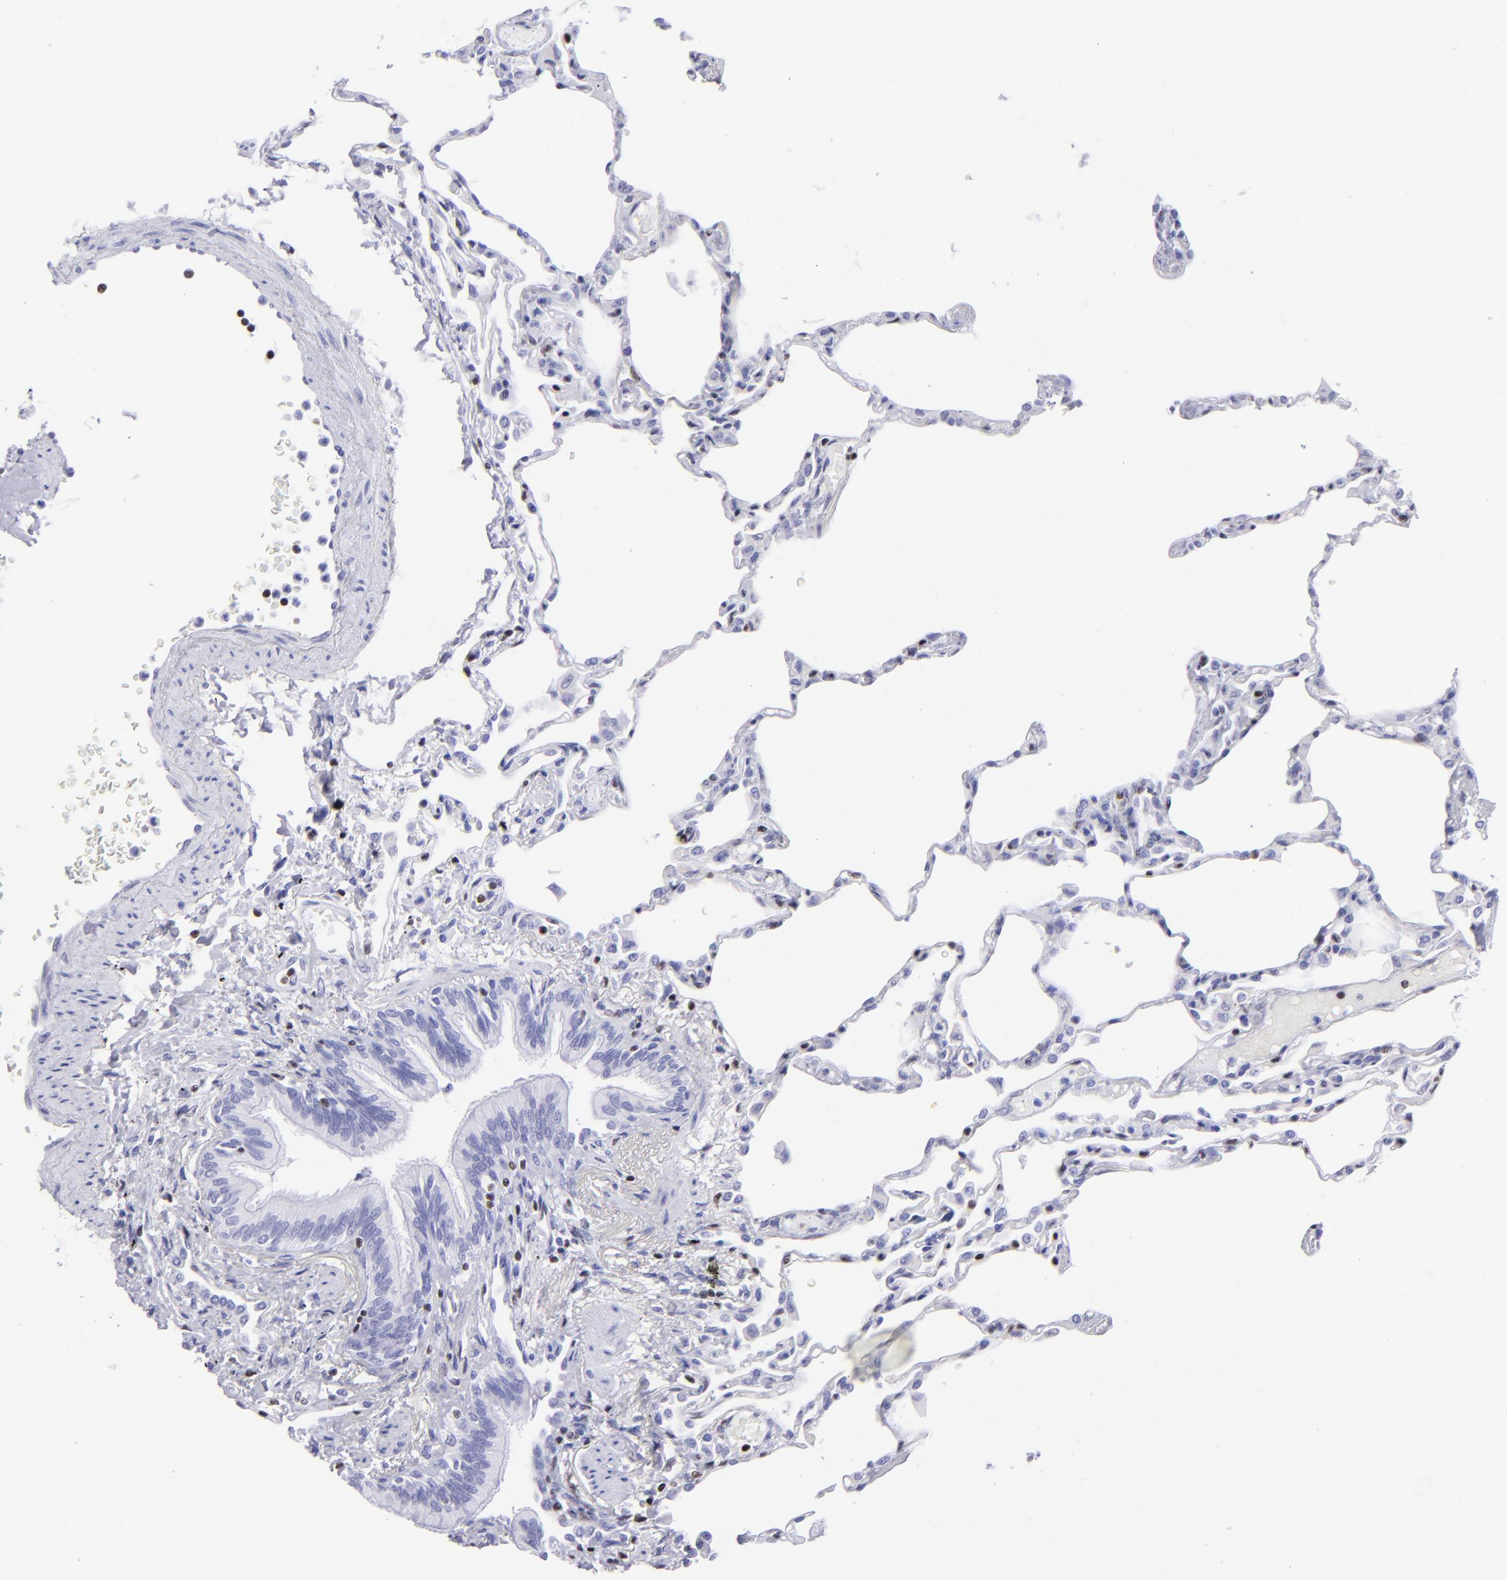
{"staining": {"intensity": "negative", "quantity": "none", "location": "none"}, "tissue": "lung", "cell_type": "Alveolar cells", "image_type": "normal", "snomed": [{"axis": "morphology", "description": "Normal tissue, NOS"}, {"axis": "topography", "description": "Lung"}], "caption": "This micrograph is of benign lung stained with immunohistochemistry (IHC) to label a protein in brown with the nuclei are counter-stained blue. There is no positivity in alveolar cells.", "gene": "ETS1", "patient": {"sex": "female", "age": 49}}